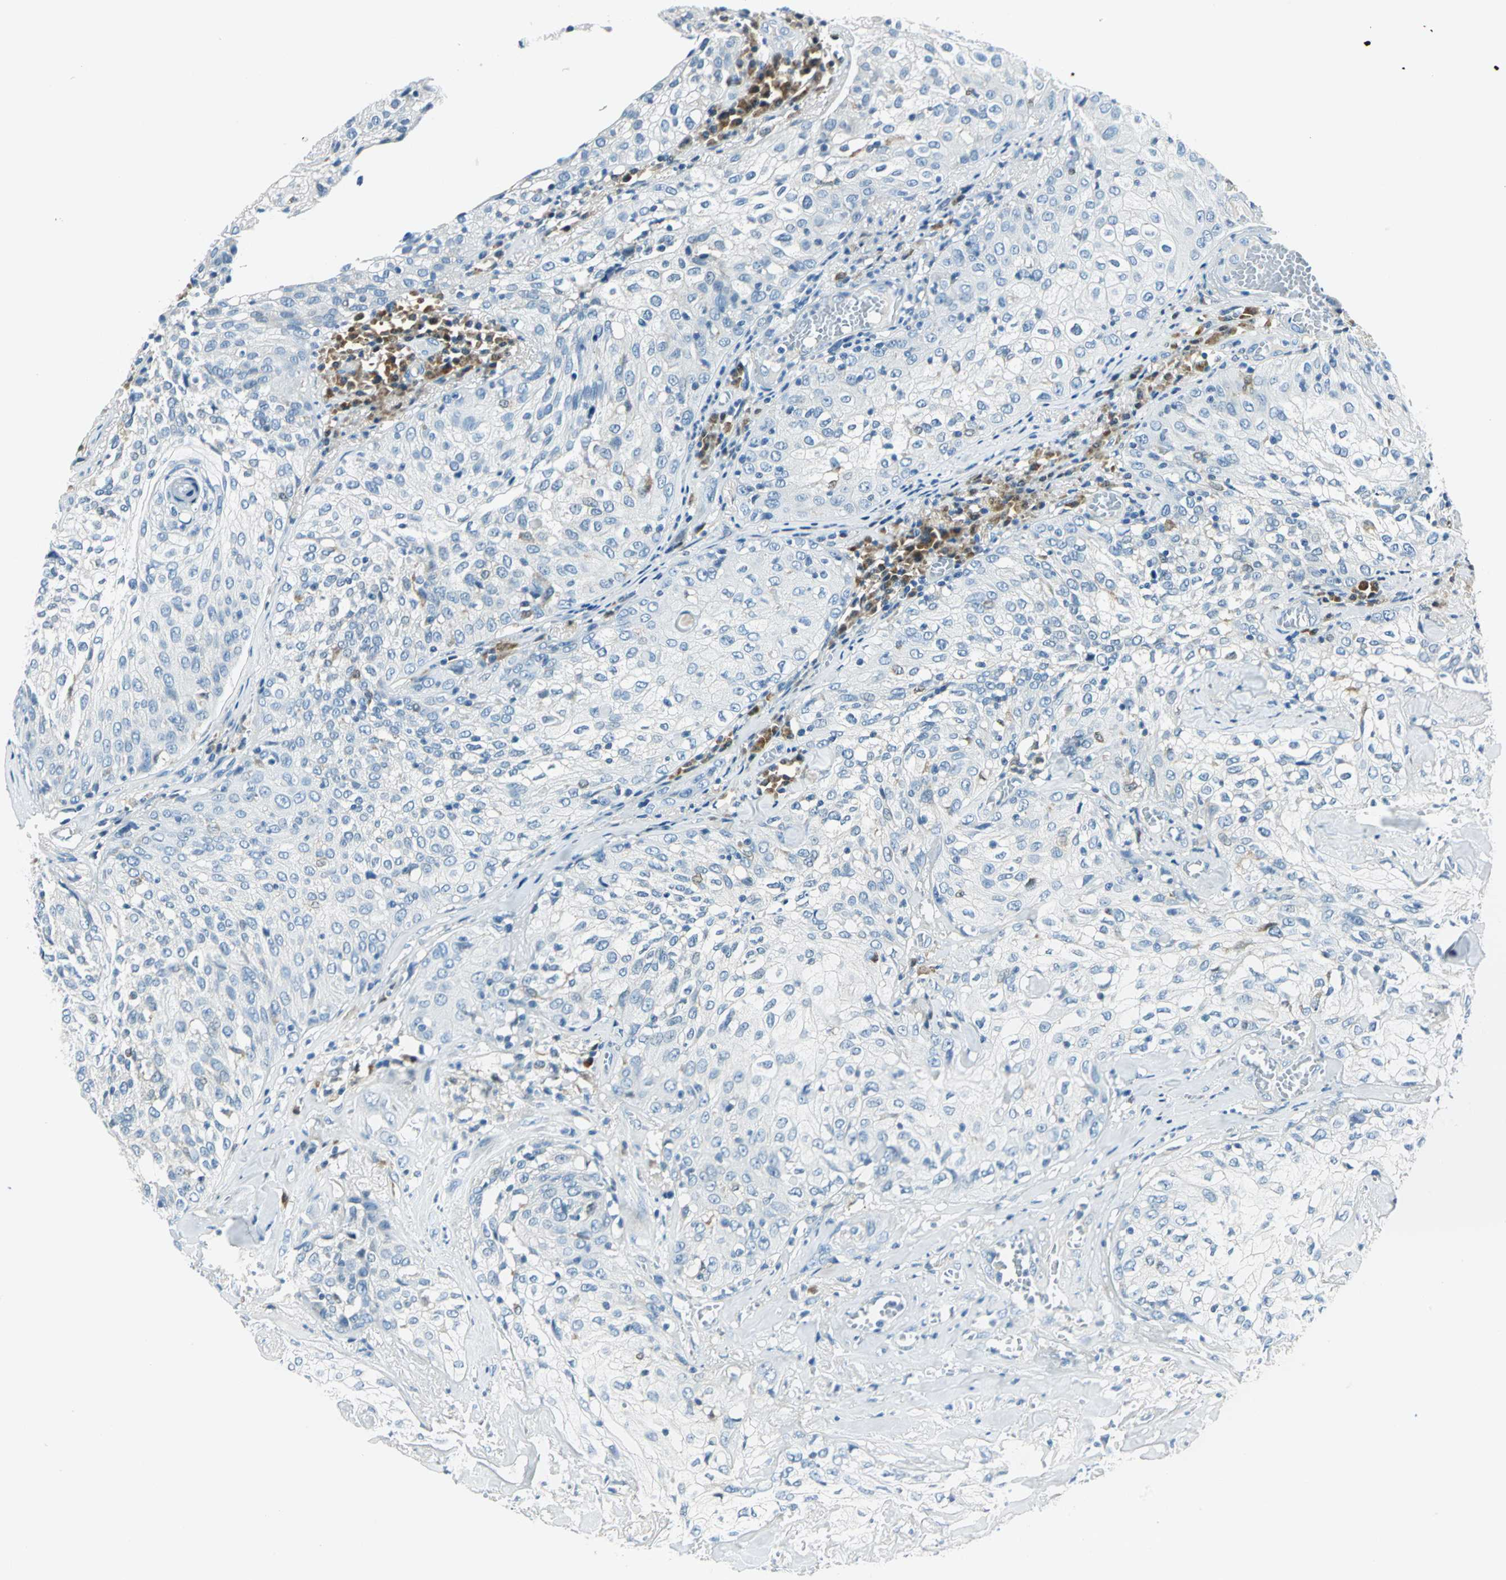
{"staining": {"intensity": "negative", "quantity": "none", "location": "none"}, "tissue": "skin cancer", "cell_type": "Tumor cells", "image_type": "cancer", "snomed": [{"axis": "morphology", "description": "Squamous cell carcinoma, NOS"}, {"axis": "topography", "description": "Skin"}], "caption": "This is an immunohistochemistry photomicrograph of squamous cell carcinoma (skin). There is no staining in tumor cells.", "gene": "AKR1A1", "patient": {"sex": "male", "age": 65}}